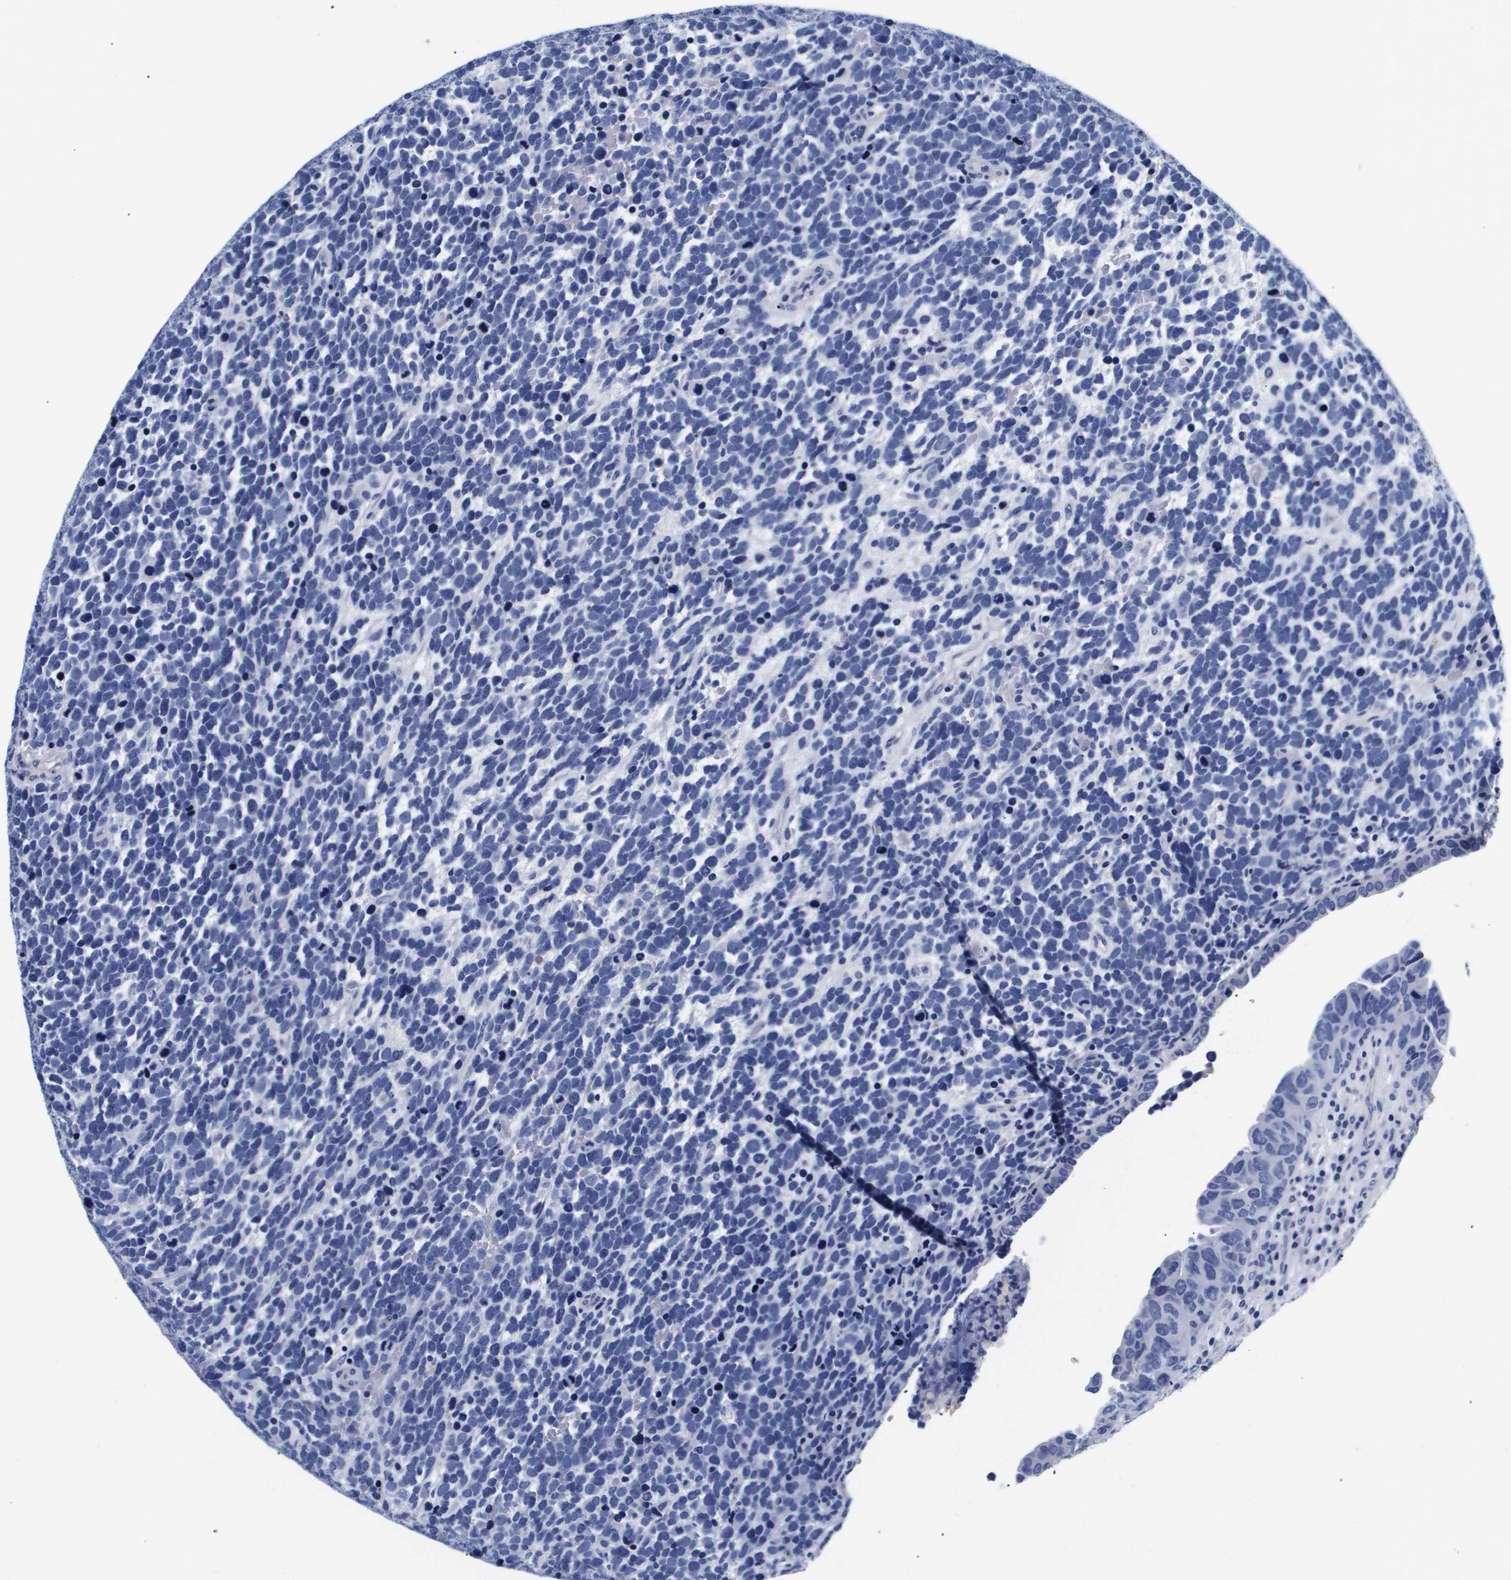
{"staining": {"intensity": "negative", "quantity": "none", "location": "none"}, "tissue": "urothelial cancer", "cell_type": "Tumor cells", "image_type": "cancer", "snomed": [{"axis": "morphology", "description": "Urothelial carcinoma, High grade"}, {"axis": "topography", "description": "Urinary bladder"}], "caption": "This histopathology image is of urothelial carcinoma (high-grade) stained with IHC to label a protein in brown with the nuclei are counter-stained blue. There is no expression in tumor cells.", "gene": "ATP6V0A4", "patient": {"sex": "female", "age": 82}}